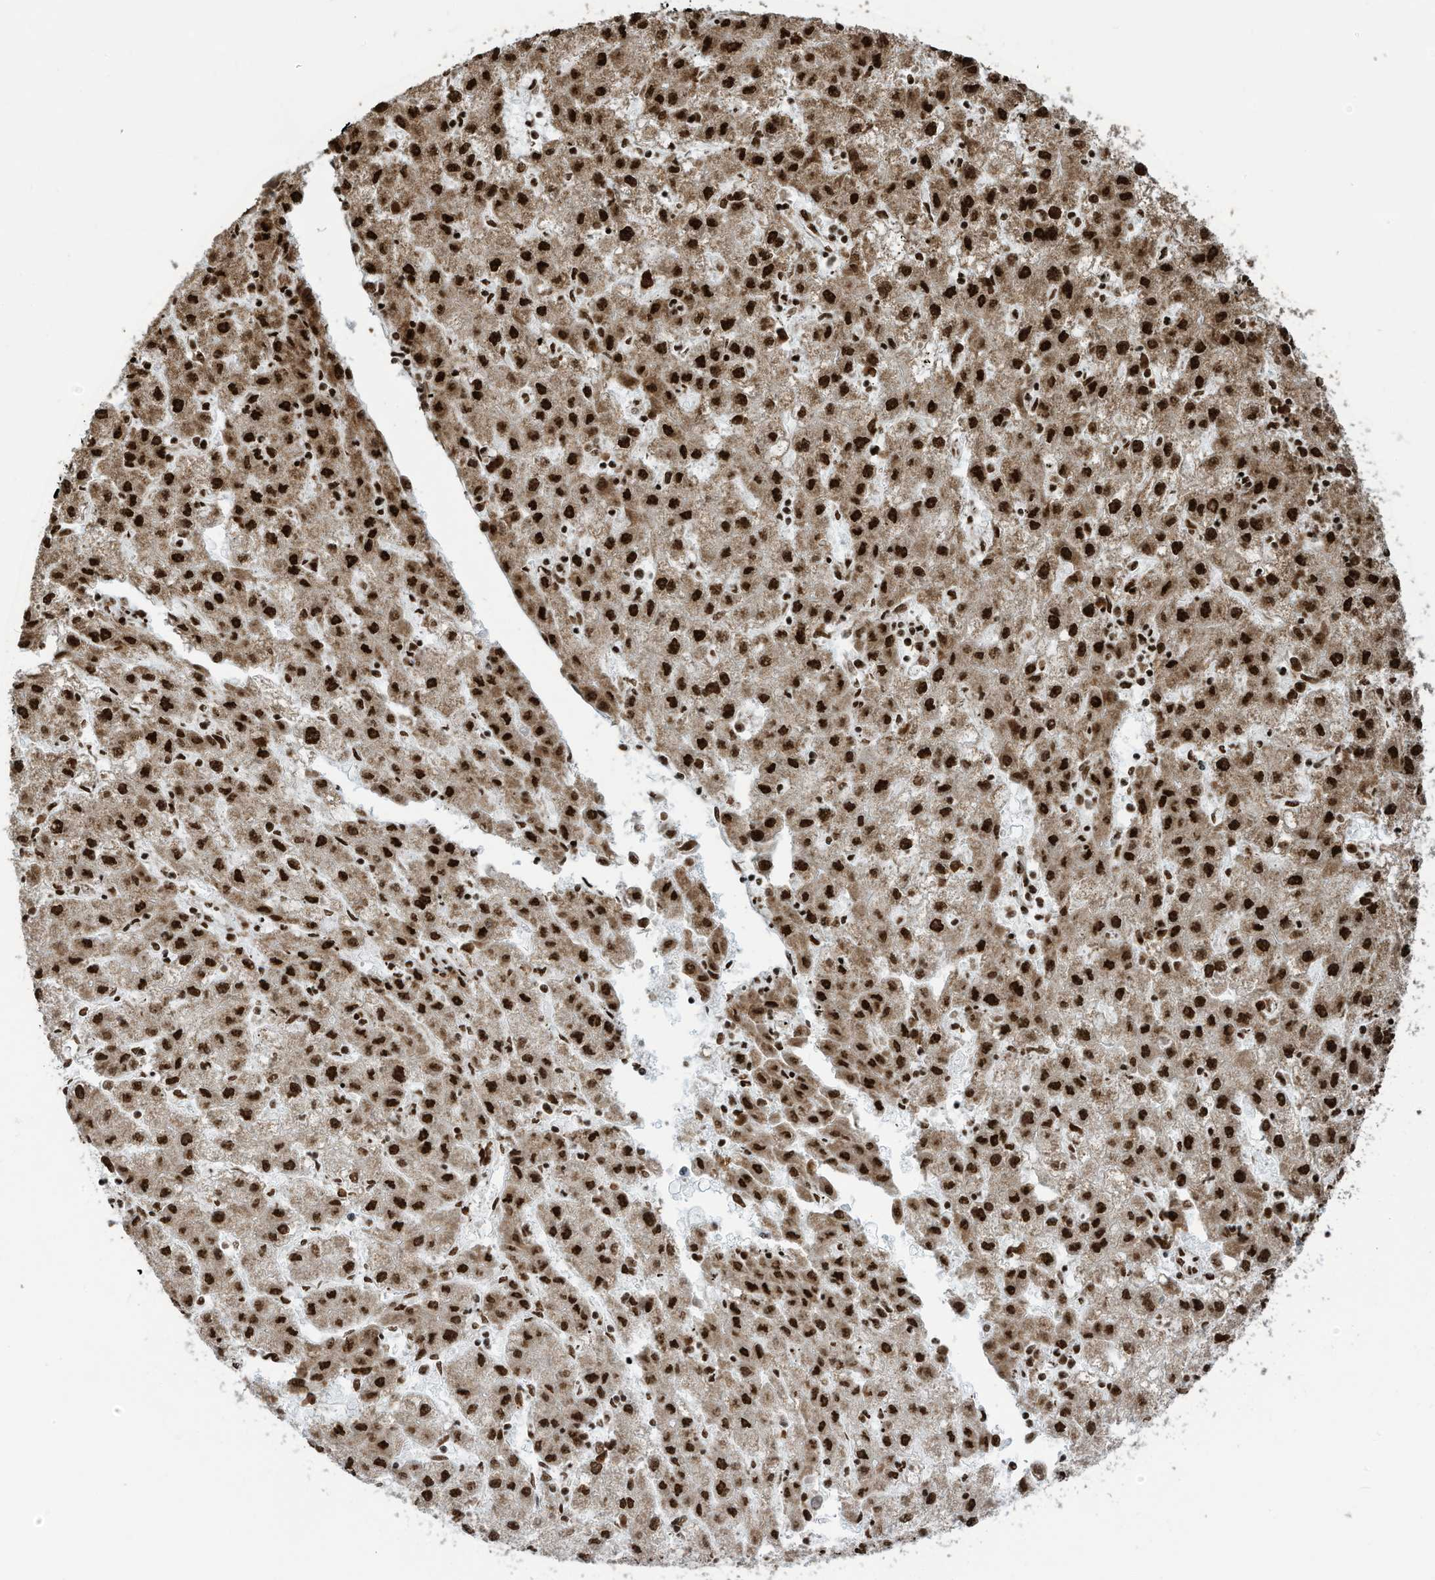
{"staining": {"intensity": "strong", "quantity": ">75%", "location": "nuclear"}, "tissue": "liver cancer", "cell_type": "Tumor cells", "image_type": "cancer", "snomed": [{"axis": "morphology", "description": "Carcinoma, Hepatocellular, NOS"}, {"axis": "topography", "description": "Liver"}], "caption": "Tumor cells demonstrate high levels of strong nuclear positivity in approximately >75% of cells in human liver cancer (hepatocellular carcinoma).", "gene": "LBH", "patient": {"sex": "male", "age": 72}}